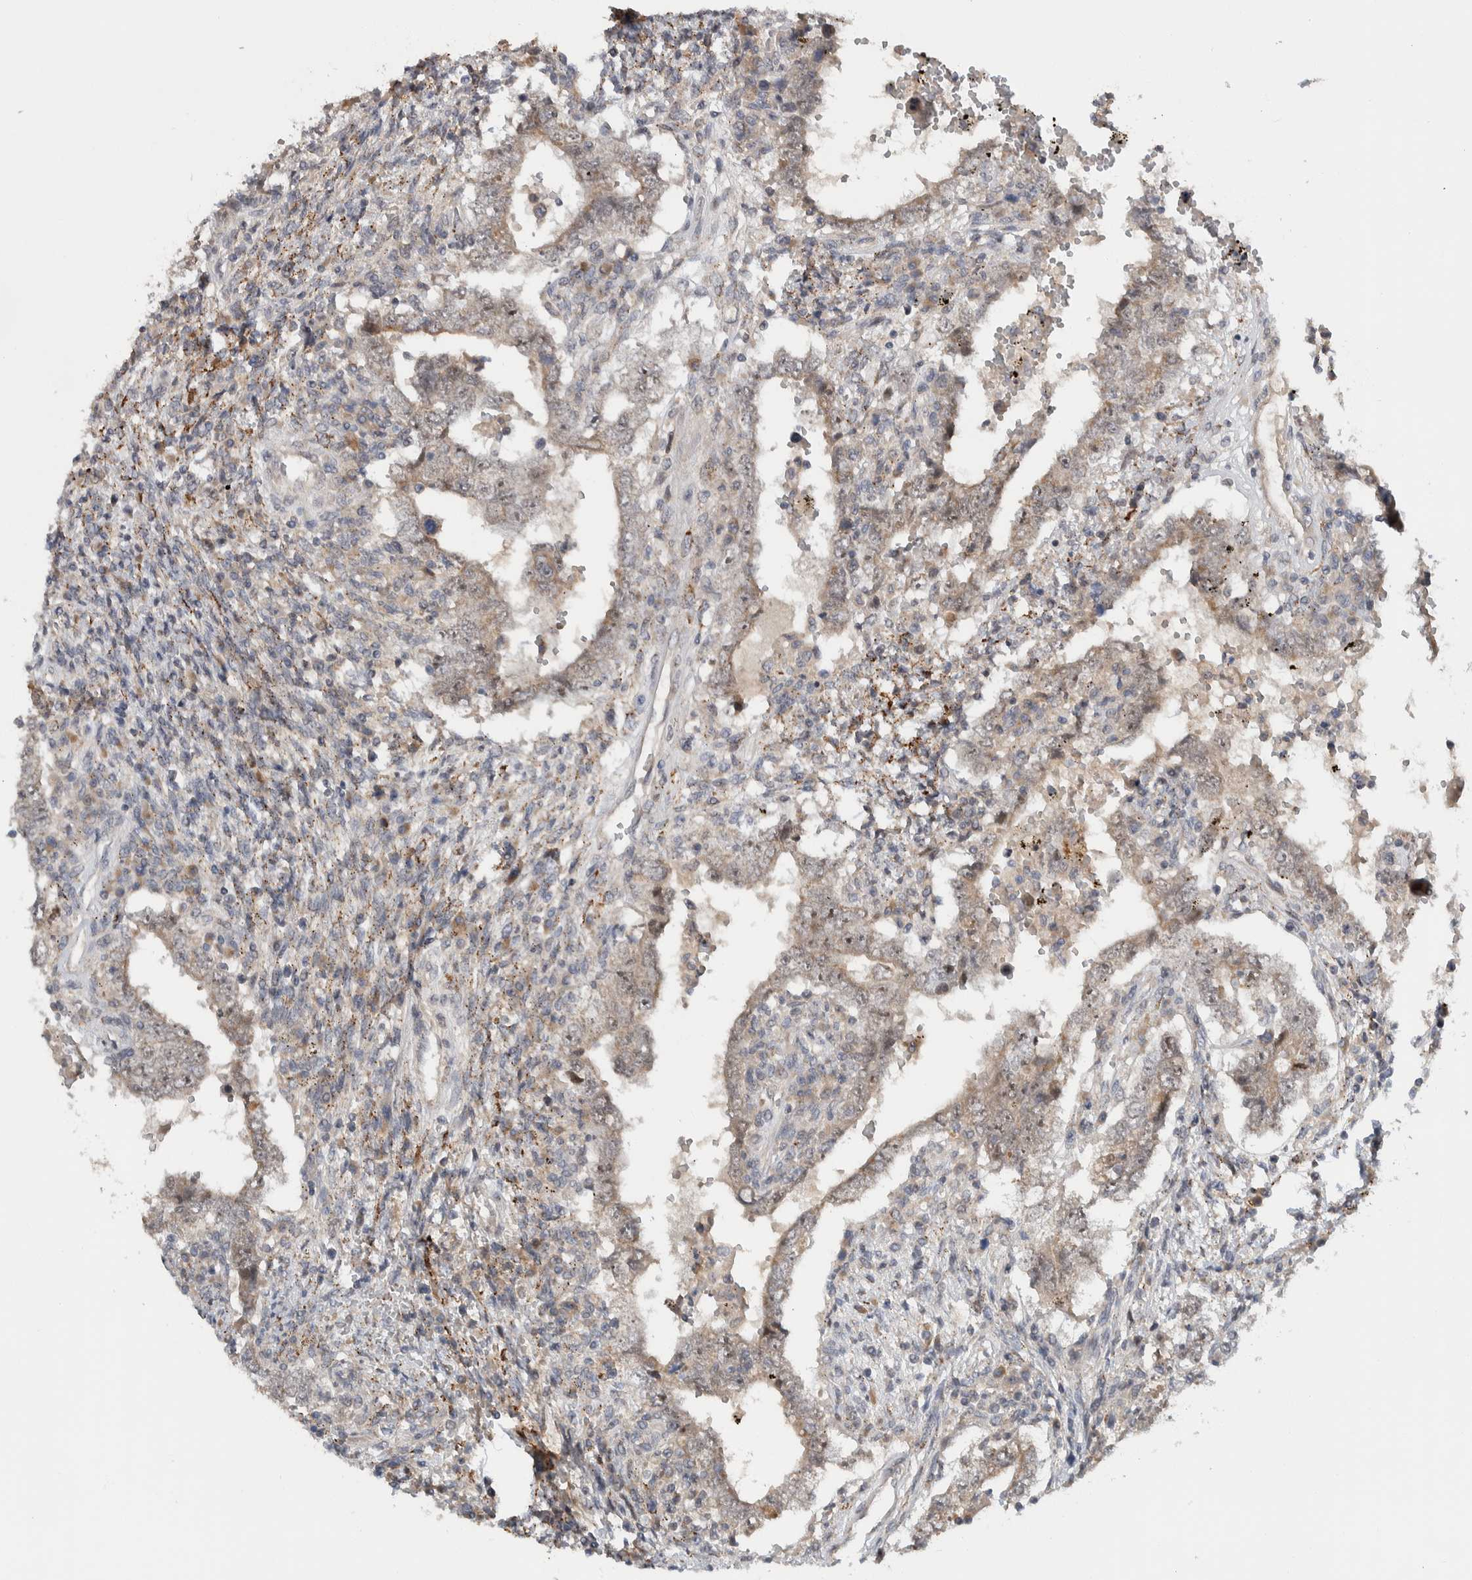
{"staining": {"intensity": "weak", "quantity": ">75%", "location": "cytoplasmic/membranous,nuclear"}, "tissue": "testis cancer", "cell_type": "Tumor cells", "image_type": "cancer", "snomed": [{"axis": "morphology", "description": "Carcinoma, Embryonal, NOS"}, {"axis": "topography", "description": "Testis"}], "caption": "Immunohistochemical staining of testis embryonal carcinoma exhibits low levels of weak cytoplasmic/membranous and nuclear staining in approximately >75% of tumor cells.", "gene": "MPRIP", "patient": {"sex": "male", "age": 26}}